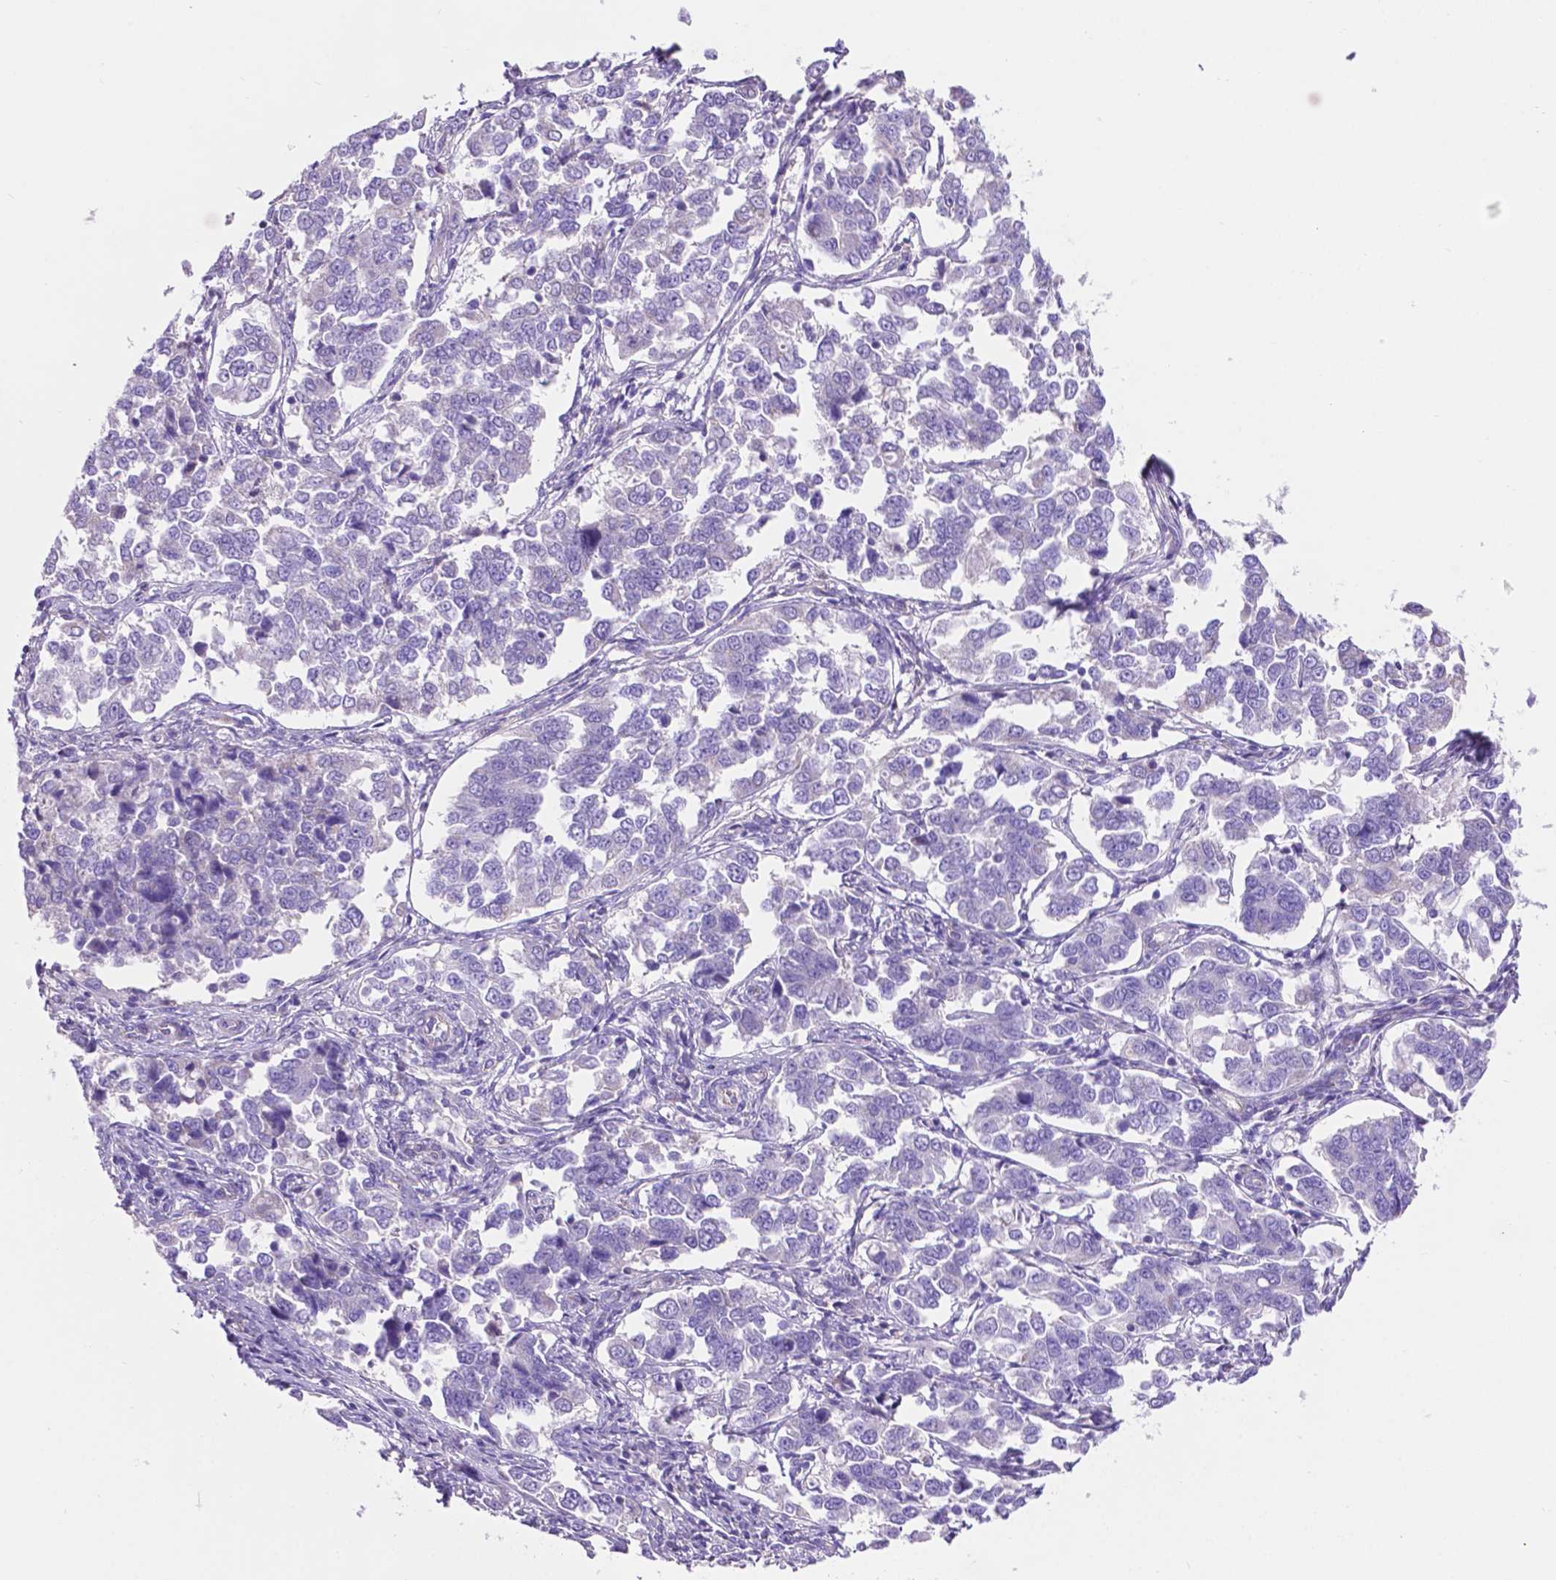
{"staining": {"intensity": "negative", "quantity": "none", "location": "none"}, "tissue": "endometrial cancer", "cell_type": "Tumor cells", "image_type": "cancer", "snomed": [{"axis": "morphology", "description": "Adenocarcinoma, NOS"}, {"axis": "topography", "description": "Endometrium"}], "caption": "The immunohistochemistry image has no significant staining in tumor cells of endometrial adenocarcinoma tissue.", "gene": "TMEM121B", "patient": {"sex": "female", "age": 43}}